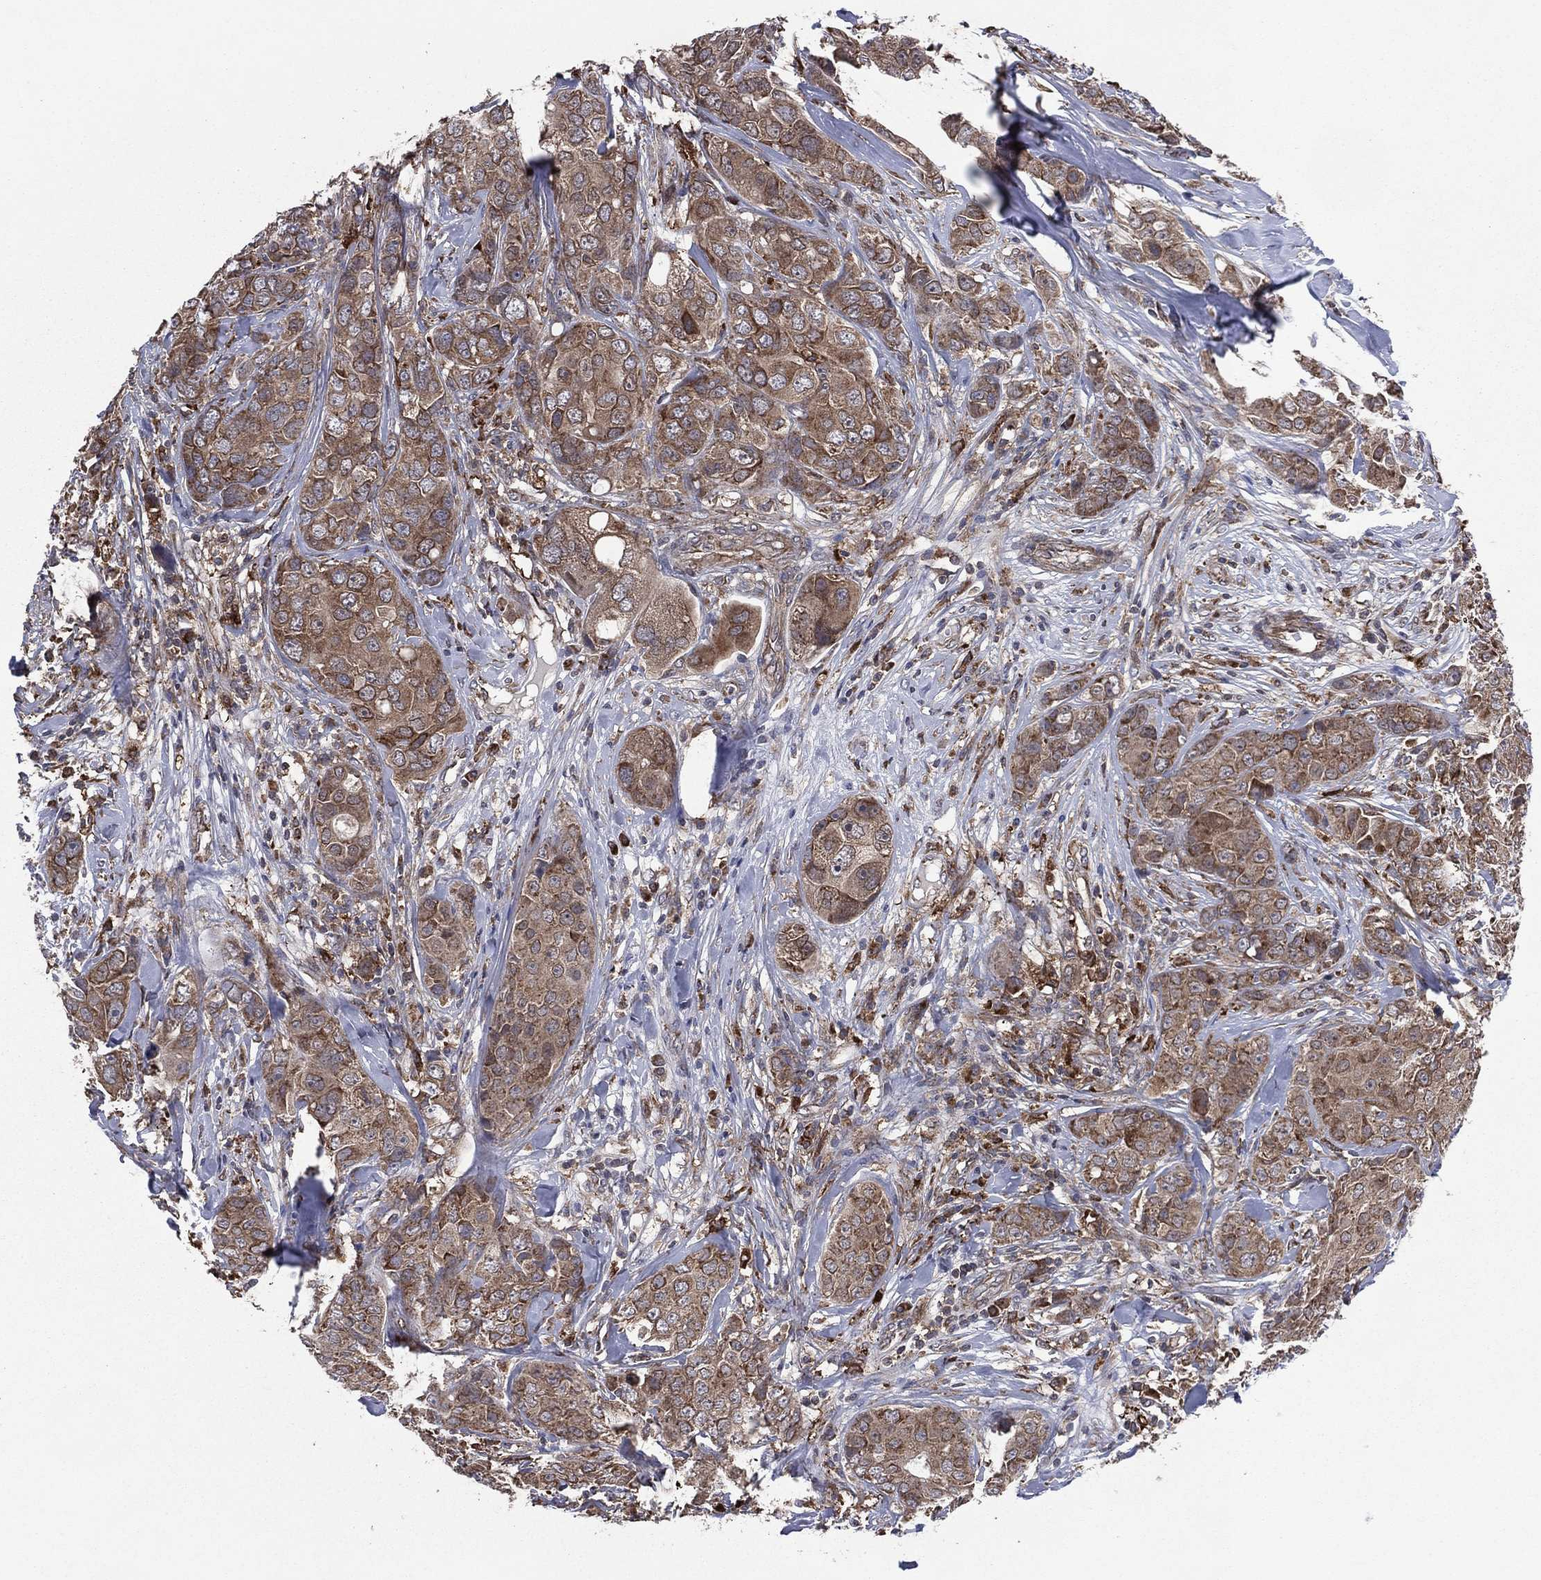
{"staining": {"intensity": "moderate", "quantity": ">75%", "location": "cytoplasmic/membranous"}, "tissue": "breast cancer", "cell_type": "Tumor cells", "image_type": "cancer", "snomed": [{"axis": "morphology", "description": "Duct carcinoma"}, {"axis": "topography", "description": "Breast"}], "caption": "Immunohistochemical staining of intraductal carcinoma (breast) displays medium levels of moderate cytoplasmic/membranous protein expression in about >75% of tumor cells. The protein of interest is shown in brown color, while the nuclei are stained blue.", "gene": "C2orf76", "patient": {"sex": "female", "age": 43}}